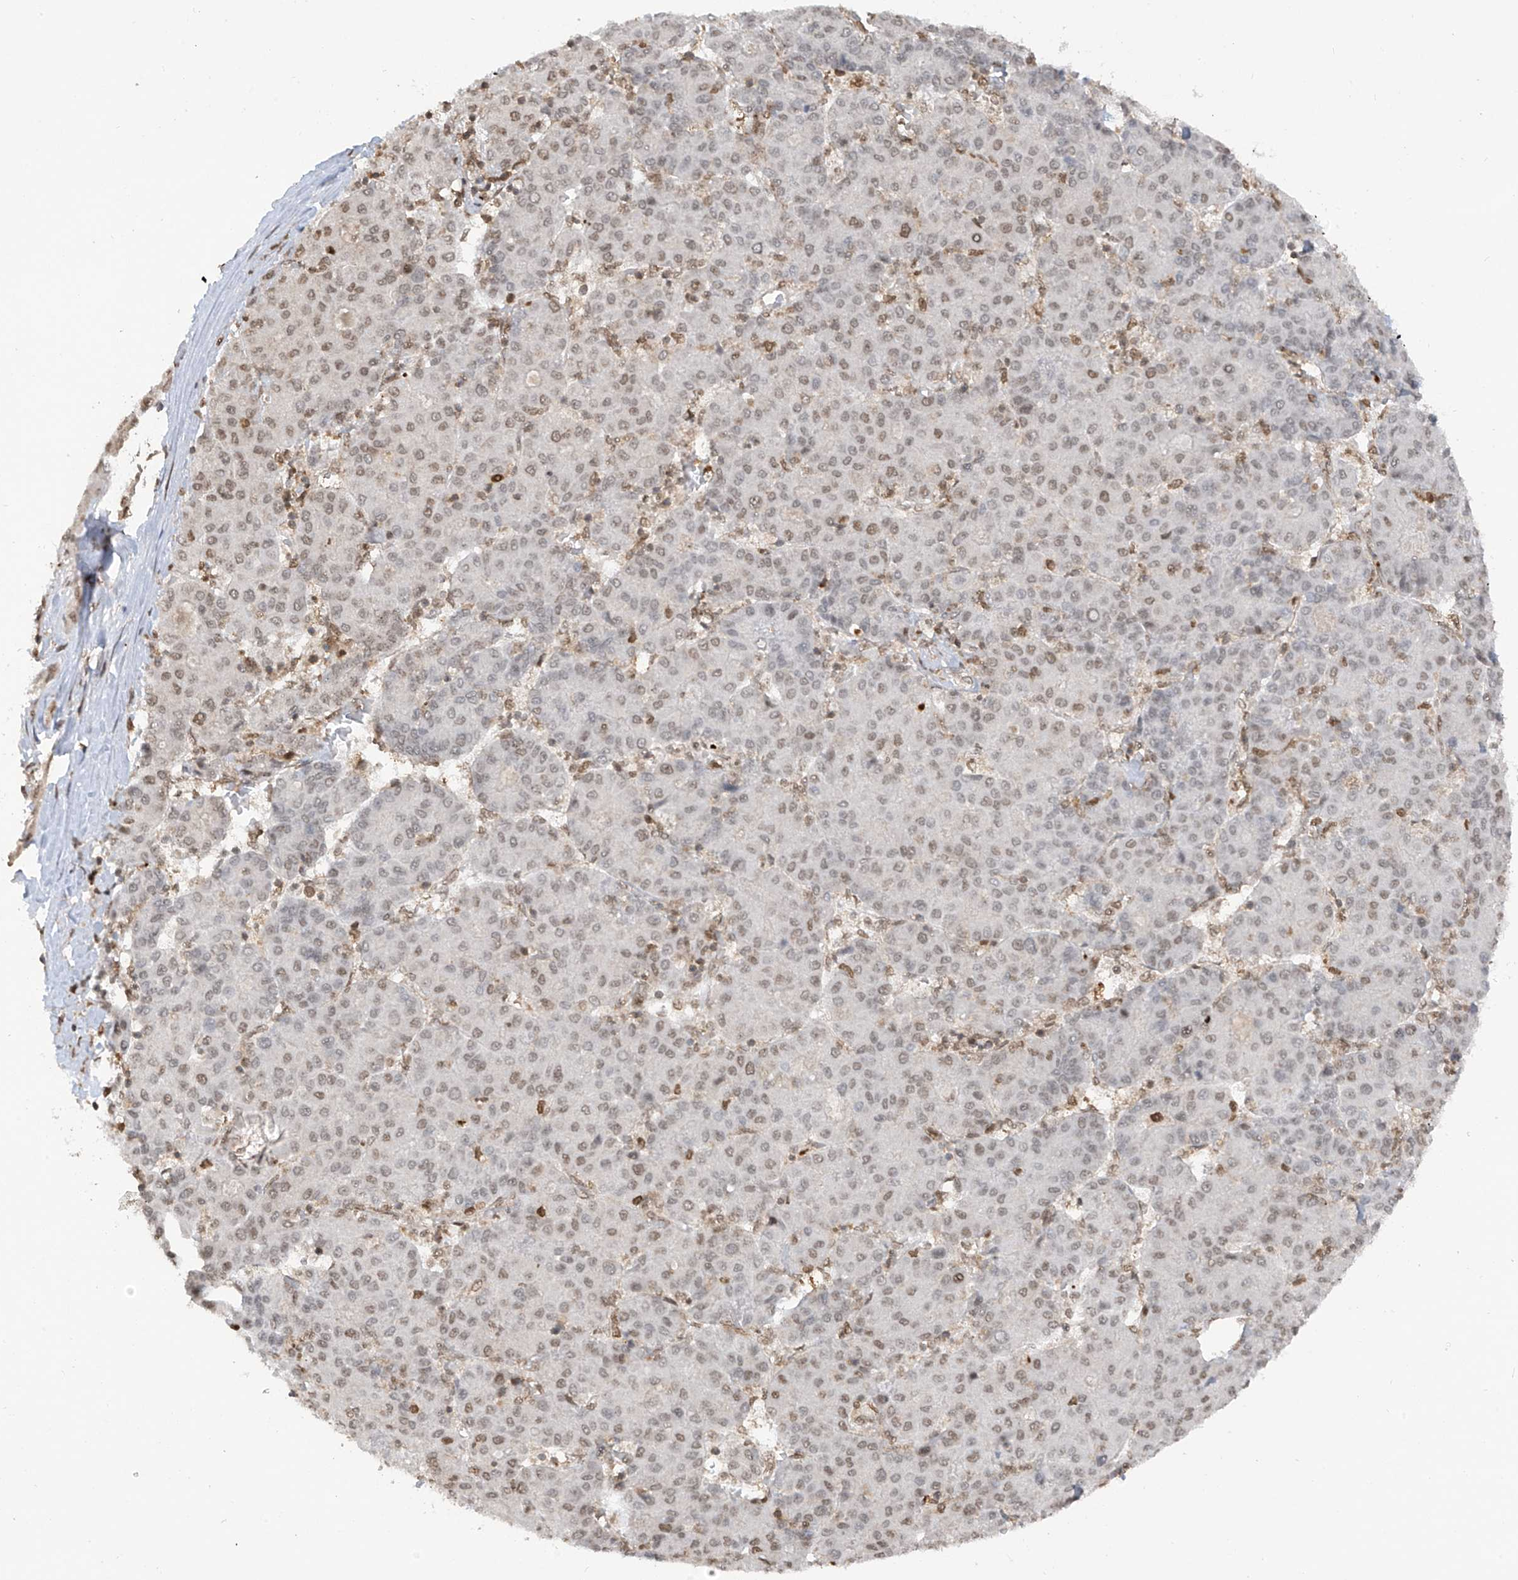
{"staining": {"intensity": "weak", "quantity": "25%-75%", "location": "nuclear"}, "tissue": "liver cancer", "cell_type": "Tumor cells", "image_type": "cancer", "snomed": [{"axis": "morphology", "description": "Carcinoma, Hepatocellular, NOS"}, {"axis": "topography", "description": "Liver"}], "caption": "A low amount of weak nuclear staining is identified in approximately 25%-75% of tumor cells in liver hepatocellular carcinoma tissue. (brown staining indicates protein expression, while blue staining denotes nuclei).", "gene": "KPNB1", "patient": {"sex": "male", "age": 65}}